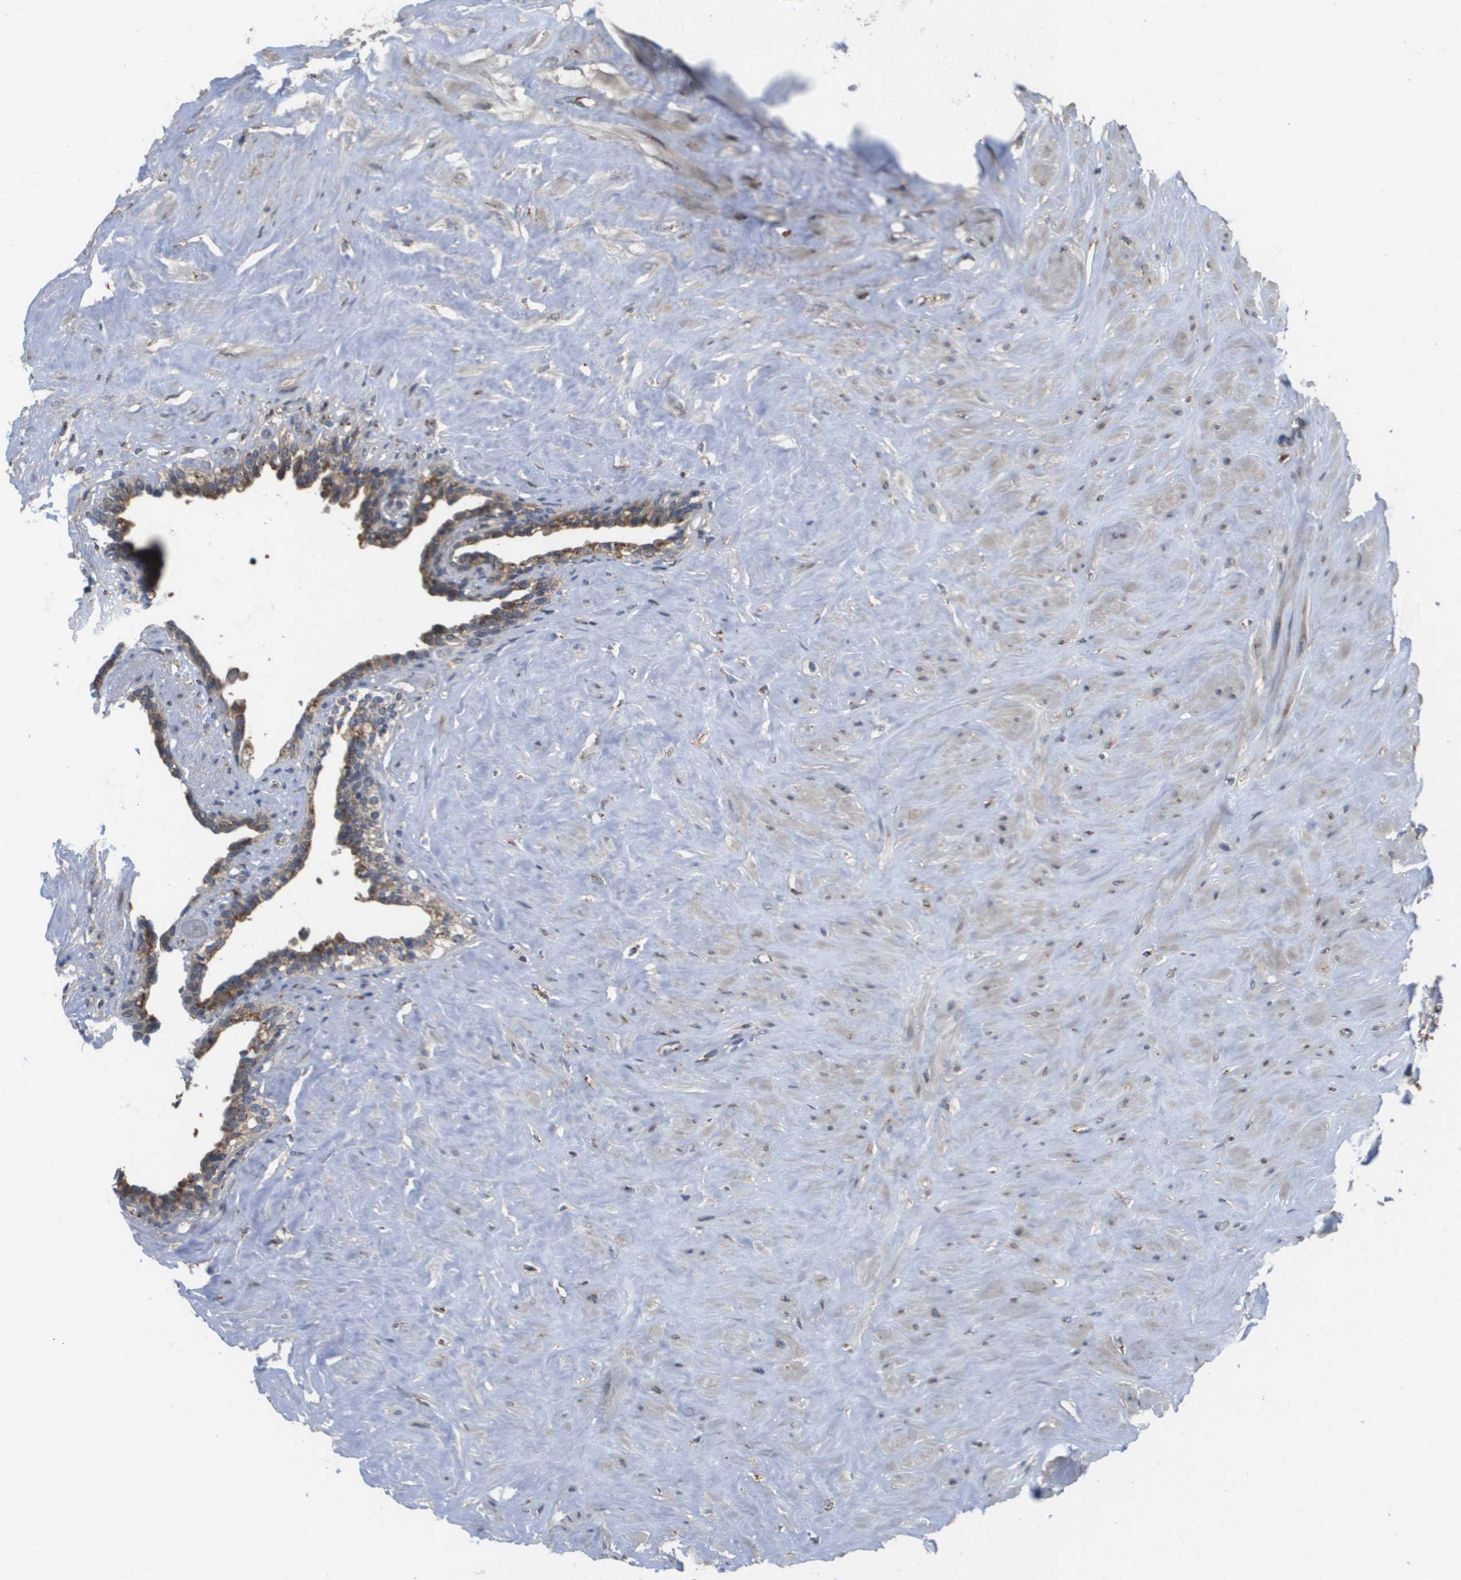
{"staining": {"intensity": "moderate", "quantity": ">75%", "location": "cytoplasmic/membranous"}, "tissue": "seminal vesicle", "cell_type": "Glandular cells", "image_type": "normal", "snomed": [{"axis": "morphology", "description": "Normal tissue, NOS"}, {"axis": "topography", "description": "Seminal veicle"}], "caption": "The photomicrograph reveals a brown stain indicating the presence of a protein in the cytoplasmic/membranous of glandular cells in seminal vesicle.", "gene": "PCK1", "patient": {"sex": "male", "age": 63}}